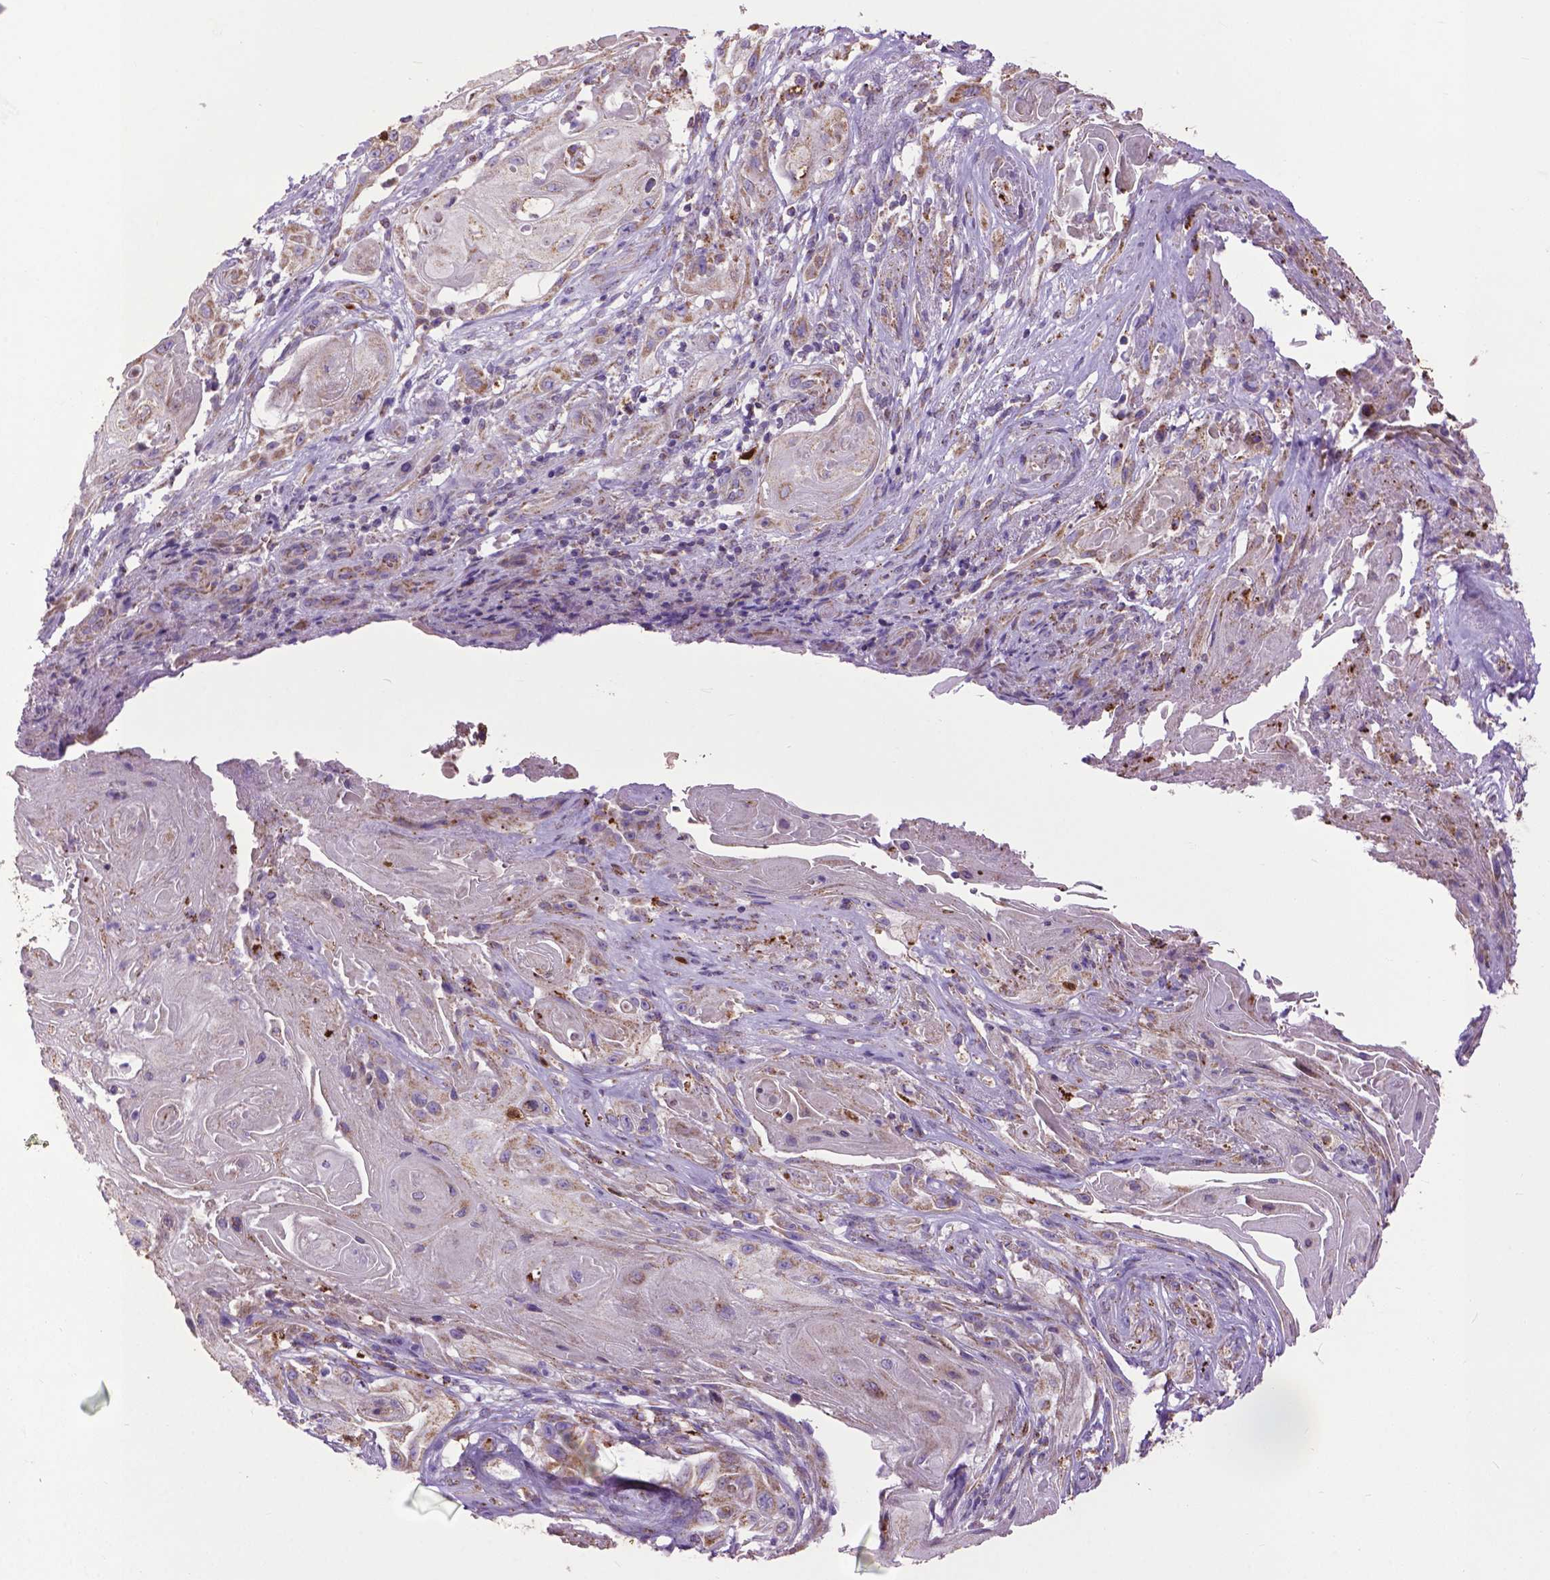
{"staining": {"intensity": "weak", "quantity": ">75%", "location": "cytoplasmic/membranous"}, "tissue": "skin cancer", "cell_type": "Tumor cells", "image_type": "cancer", "snomed": [{"axis": "morphology", "description": "Squamous cell carcinoma, NOS"}, {"axis": "topography", "description": "Skin"}], "caption": "Immunohistochemical staining of skin cancer (squamous cell carcinoma) displays weak cytoplasmic/membranous protein staining in about >75% of tumor cells.", "gene": "VDAC1", "patient": {"sex": "male", "age": 62}}